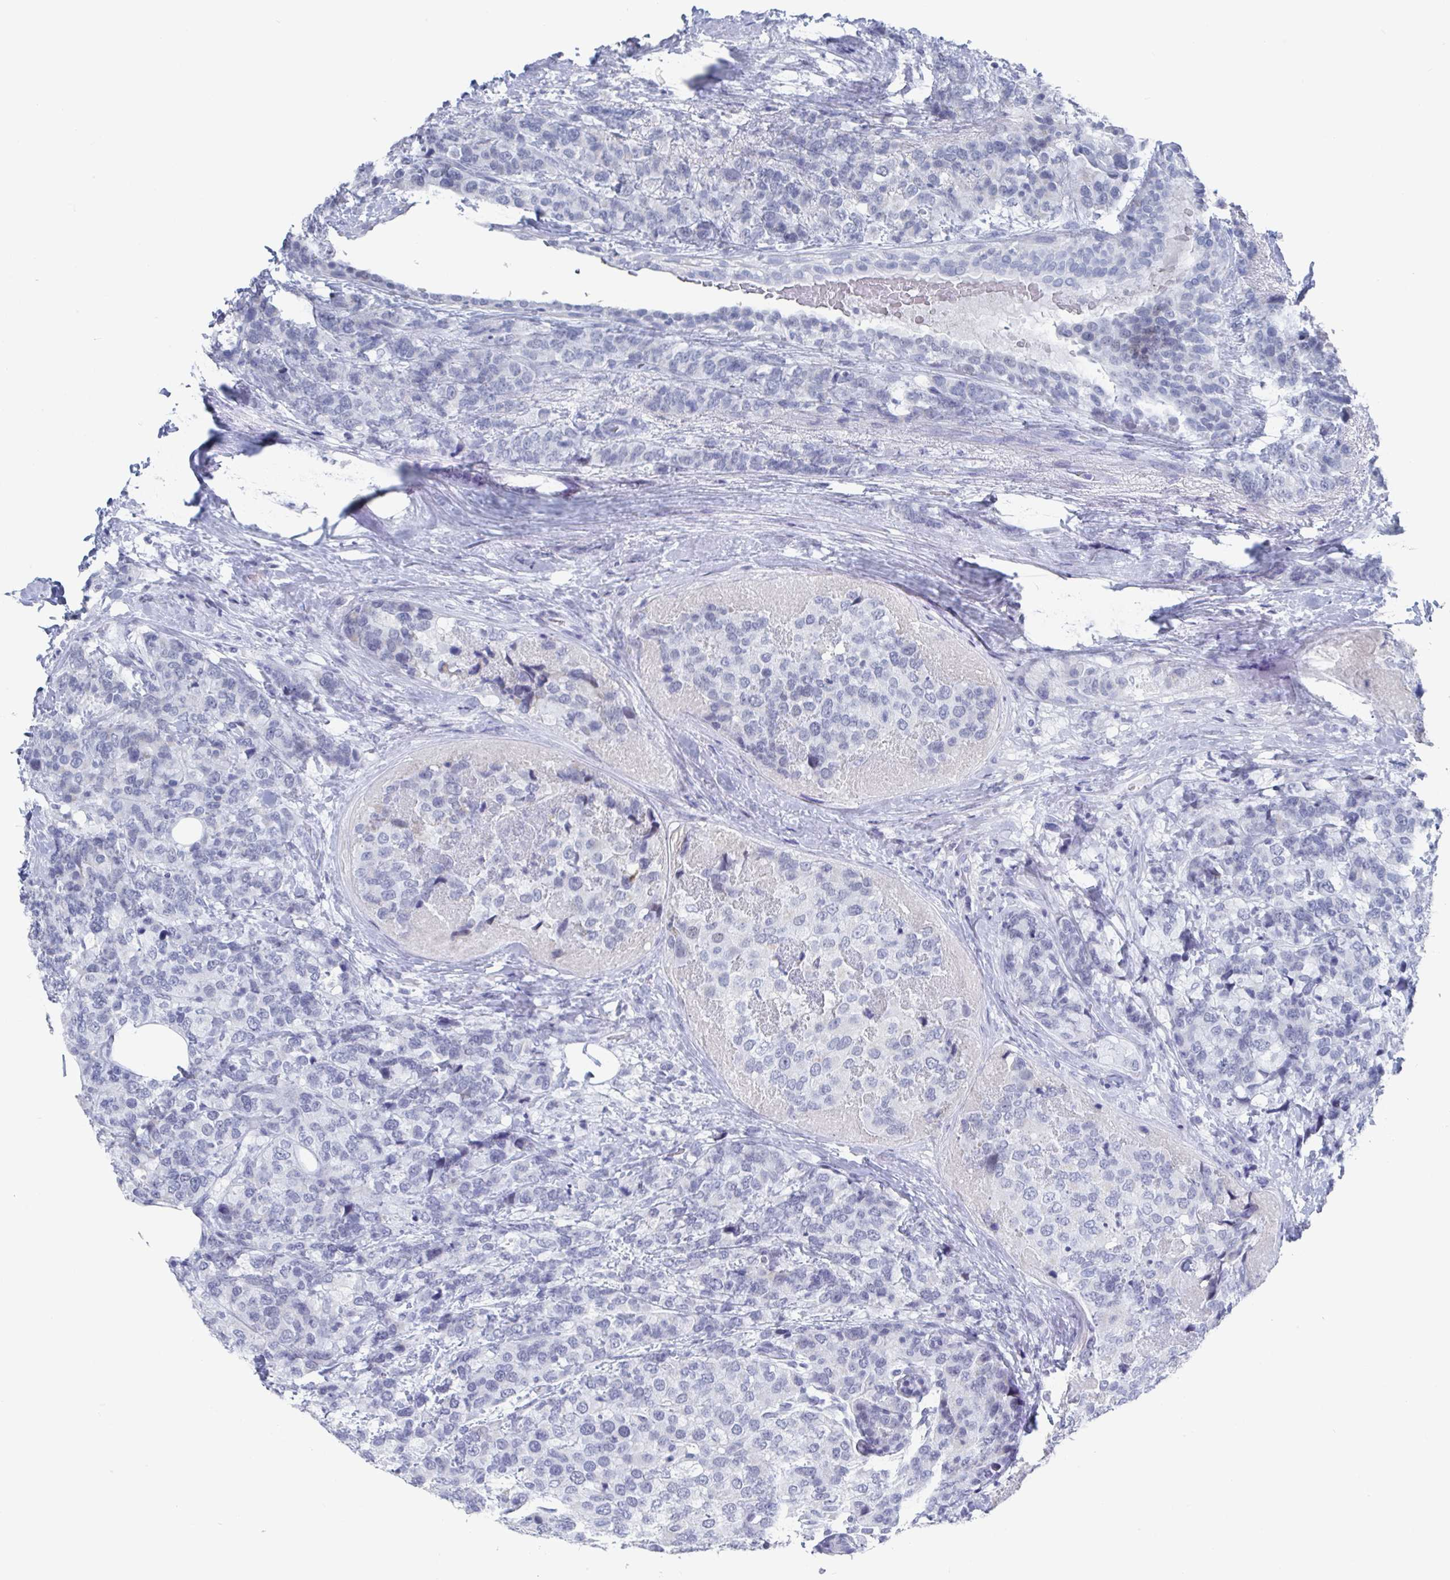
{"staining": {"intensity": "negative", "quantity": "none", "location": "none"}, "tissue": "breast cancer", "cell_type": "Tumor cells", "image_type": "cancer", "snomed": [{"axis": "morphology", "description": "Lobular carcinoma"}, {"axis": "topography", "description": "Breast"}], "caption": "Breast lobular carcinoma stained for a protein using immunohistochemistry displays no positivity tumor cells.", "gene": "CAMKV", "patient": {"sex": "female", "age": 59}}